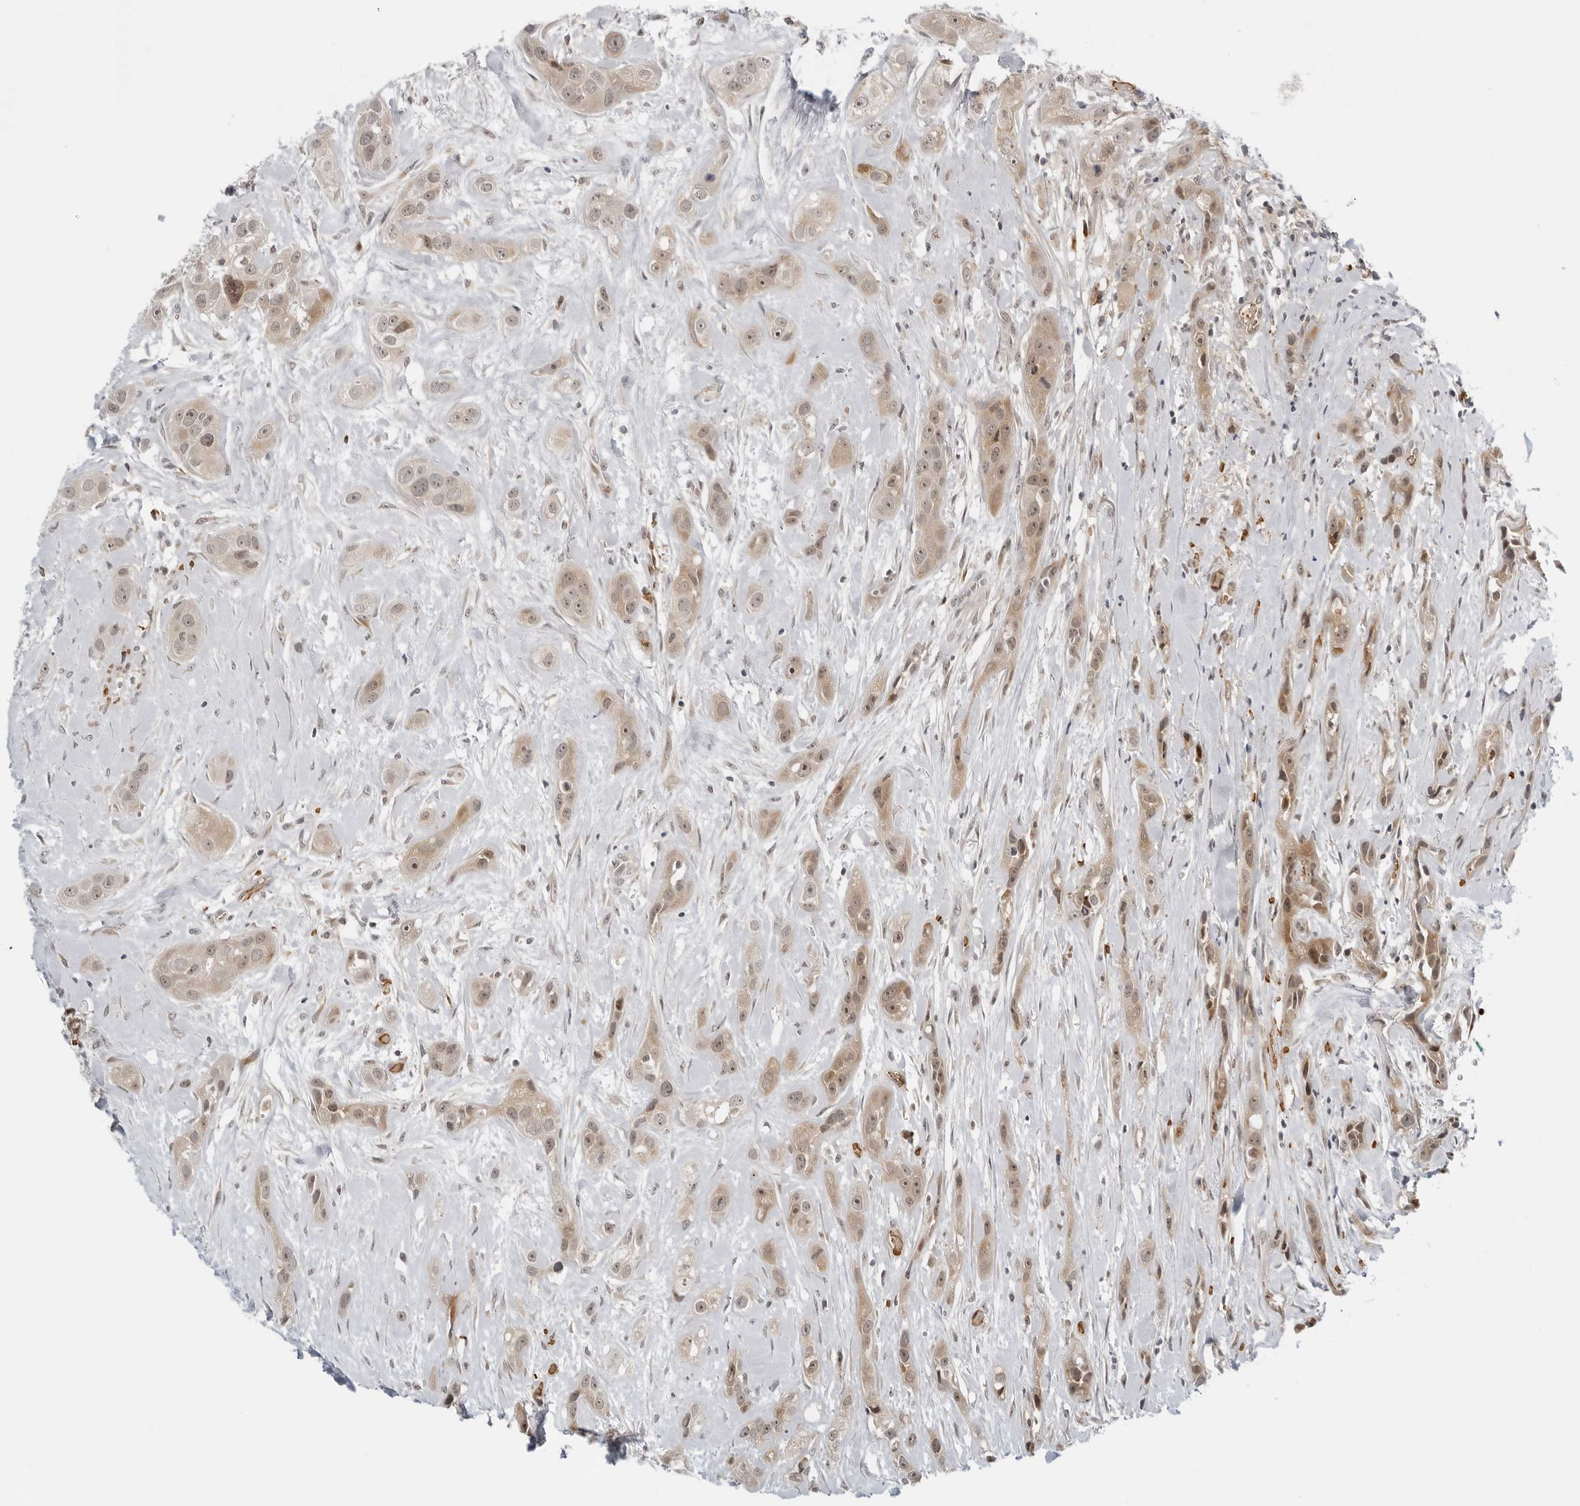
{"staining": {"intensity": "moderate", "quantity": ">75%", "location": "cytoplasmic/membranous,nuclear"}, "tissue": "head and neck cancer", "cell_type": "Tumor cells", "image_type": "cancer", "snomed": [{"axis": "morphology", "description": "Normal tissue, NOS"}, {"axis": "morphology", "description": "Squamous cell carcinoma, NOS"}, {"axis": "topography", "description": "Skeletal muscle"}, {"axis": "topography", "description": "Head-Neck"}], "caption": "A micrograph of human head and neck squamous cell carcinoma stained for a protein demonstrates moderate cytoplasmic/membranous and nuclear brown staining in tumor cells.", "gene": "SUGCT", "patient": {"sex": "male", "age": 51}}